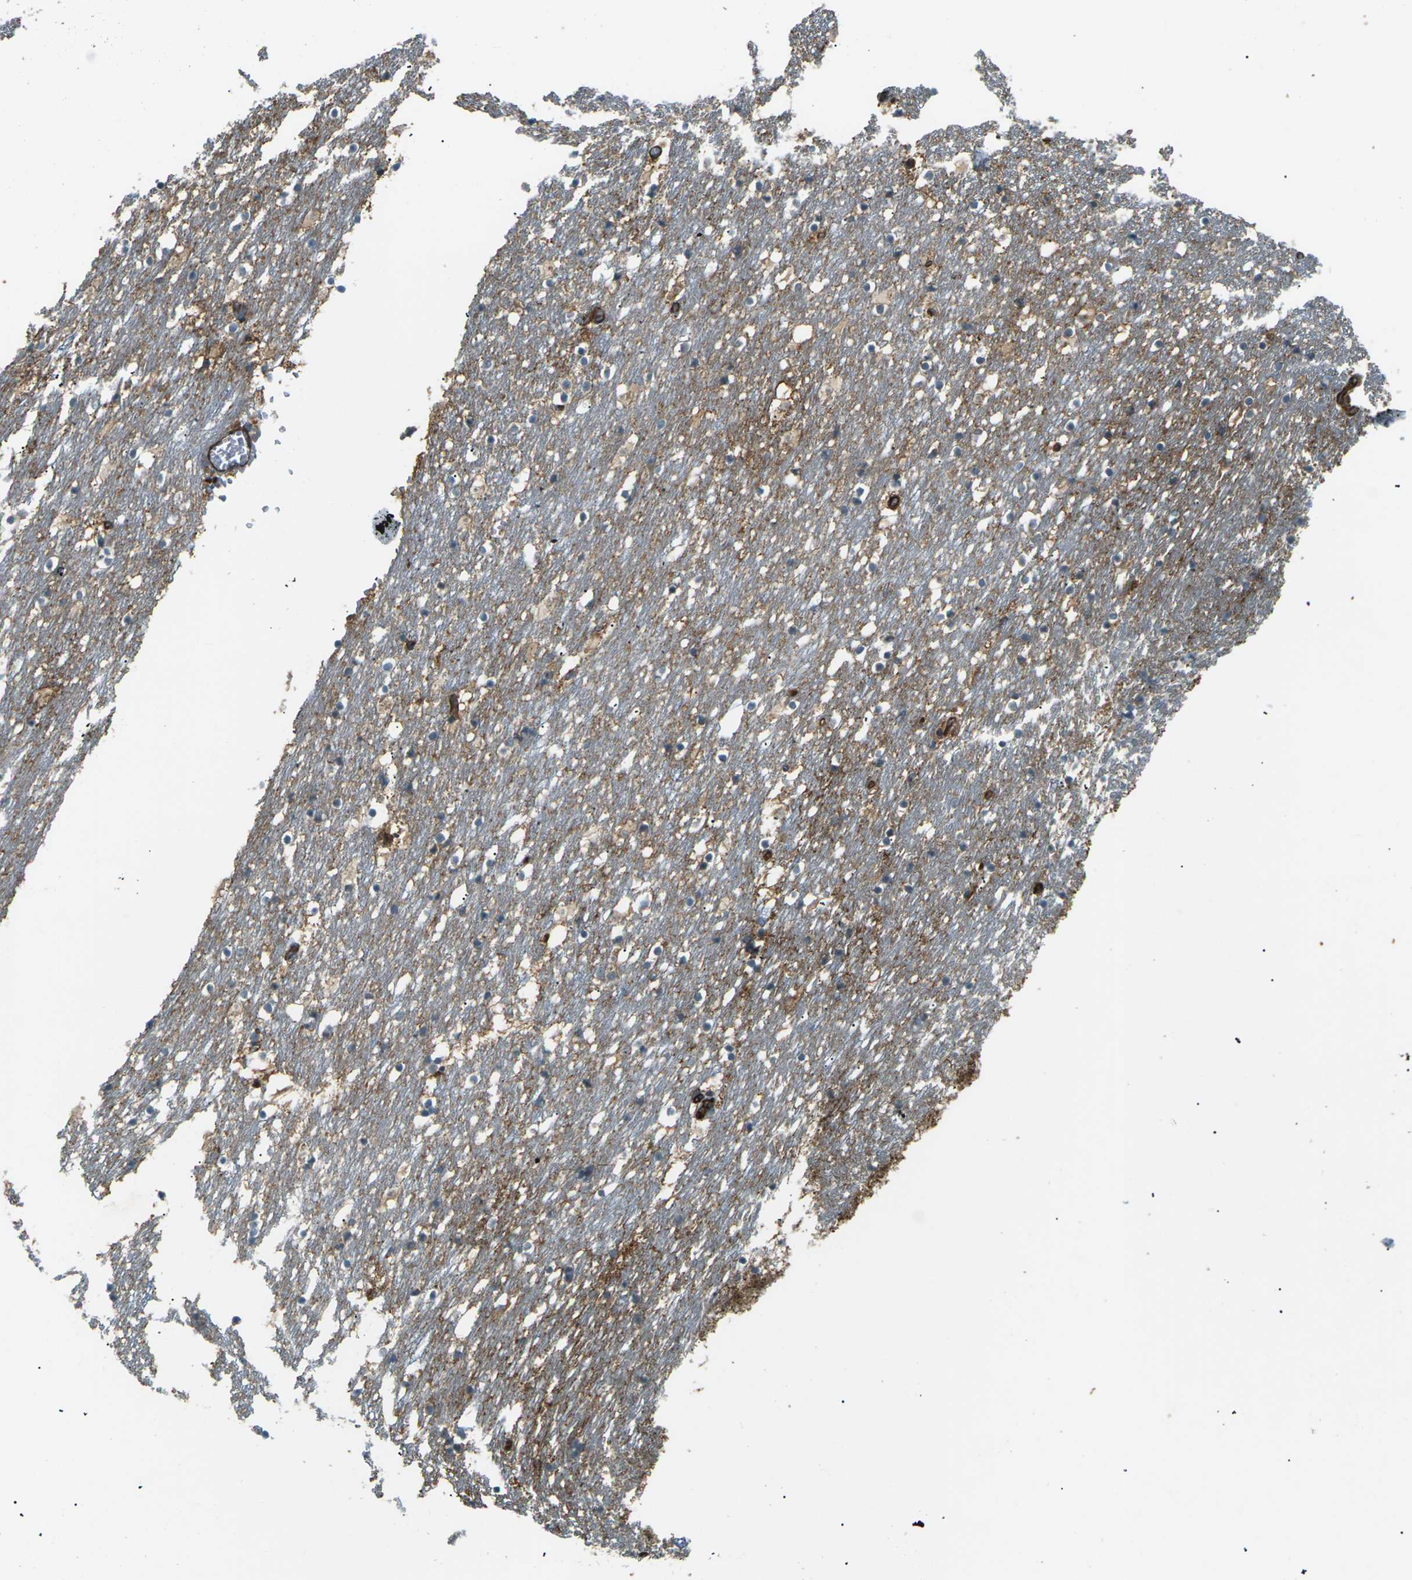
{"staining": {"intensity": "moderate", "quantity": "<25%", "location": "cytoplasmic/membranous"}, "tissue": "caudate", "cell_type": "Glial cells", "image_type": "normal", "snomed": [{"axis": "morphology", "description": "Normal tissue, NOS"}, {"axis": "topography", "description": "Lateral ventricle wall"}], "caption": "Benign caudate was stained to show a protein in brown. There is low levels of moderate cytoplasmic/membranous expression in about <25% of glial cells.", "gene": "S1PR1", "patient": {"sex": "male", "age": 45}}